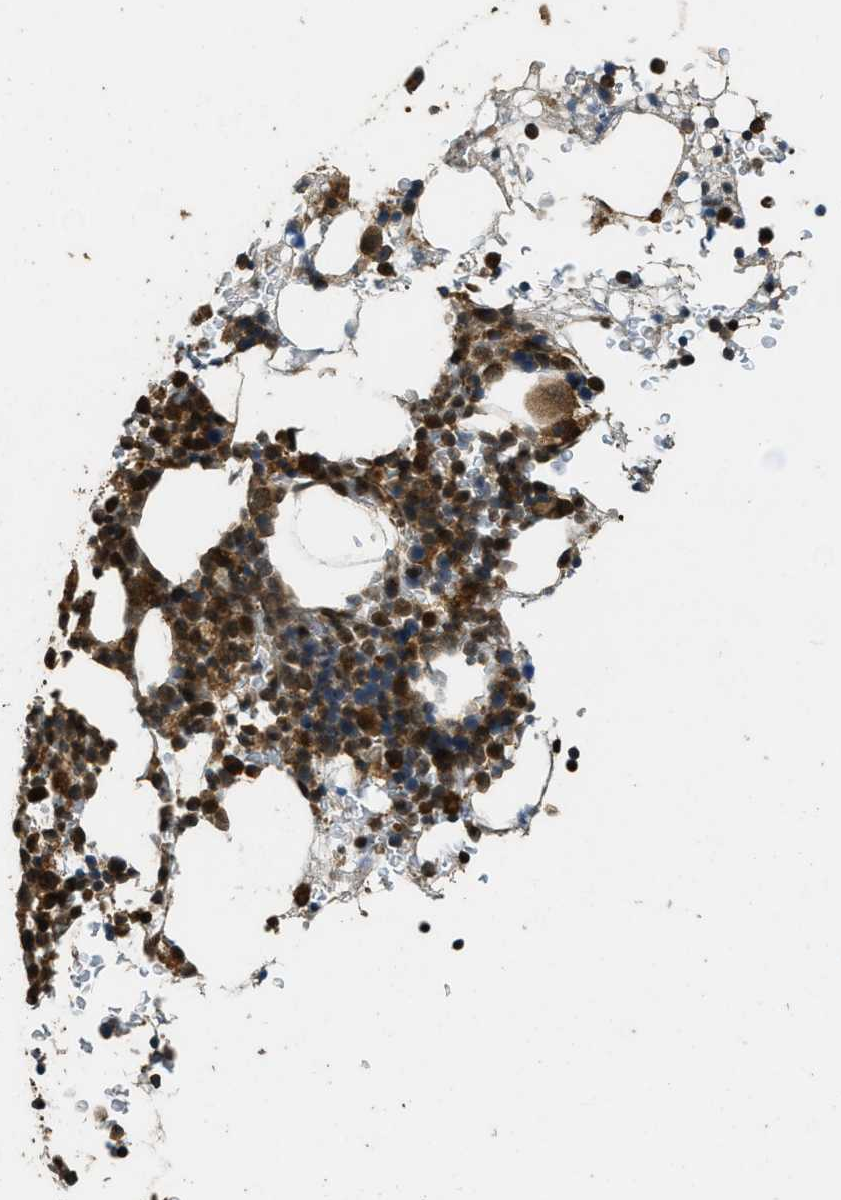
{"staining": {"intensity": "moderate", "quantity": ">75%", "location": "cytoplasmic/membranous,nuclear"}, "tissue": "bone marrow", "cell_type": "Hematopoietic cells", "image_type": "normal", "snomed": [{"axis": "morphology", "description": "Normal tissue, NOS"}, {"axis": "morphology", "description": "Inflammation, NOS"}, {"axis": "topography", "description": "Bone marrow"}], "caption": "Unremarkable bone marrow shows moderate cytoplasmic/membranous,nuclear expression in about >75% of hematopoietic cells.", "gene": "PPP6R3", "patient": {"sex": "female", "age": 84}}